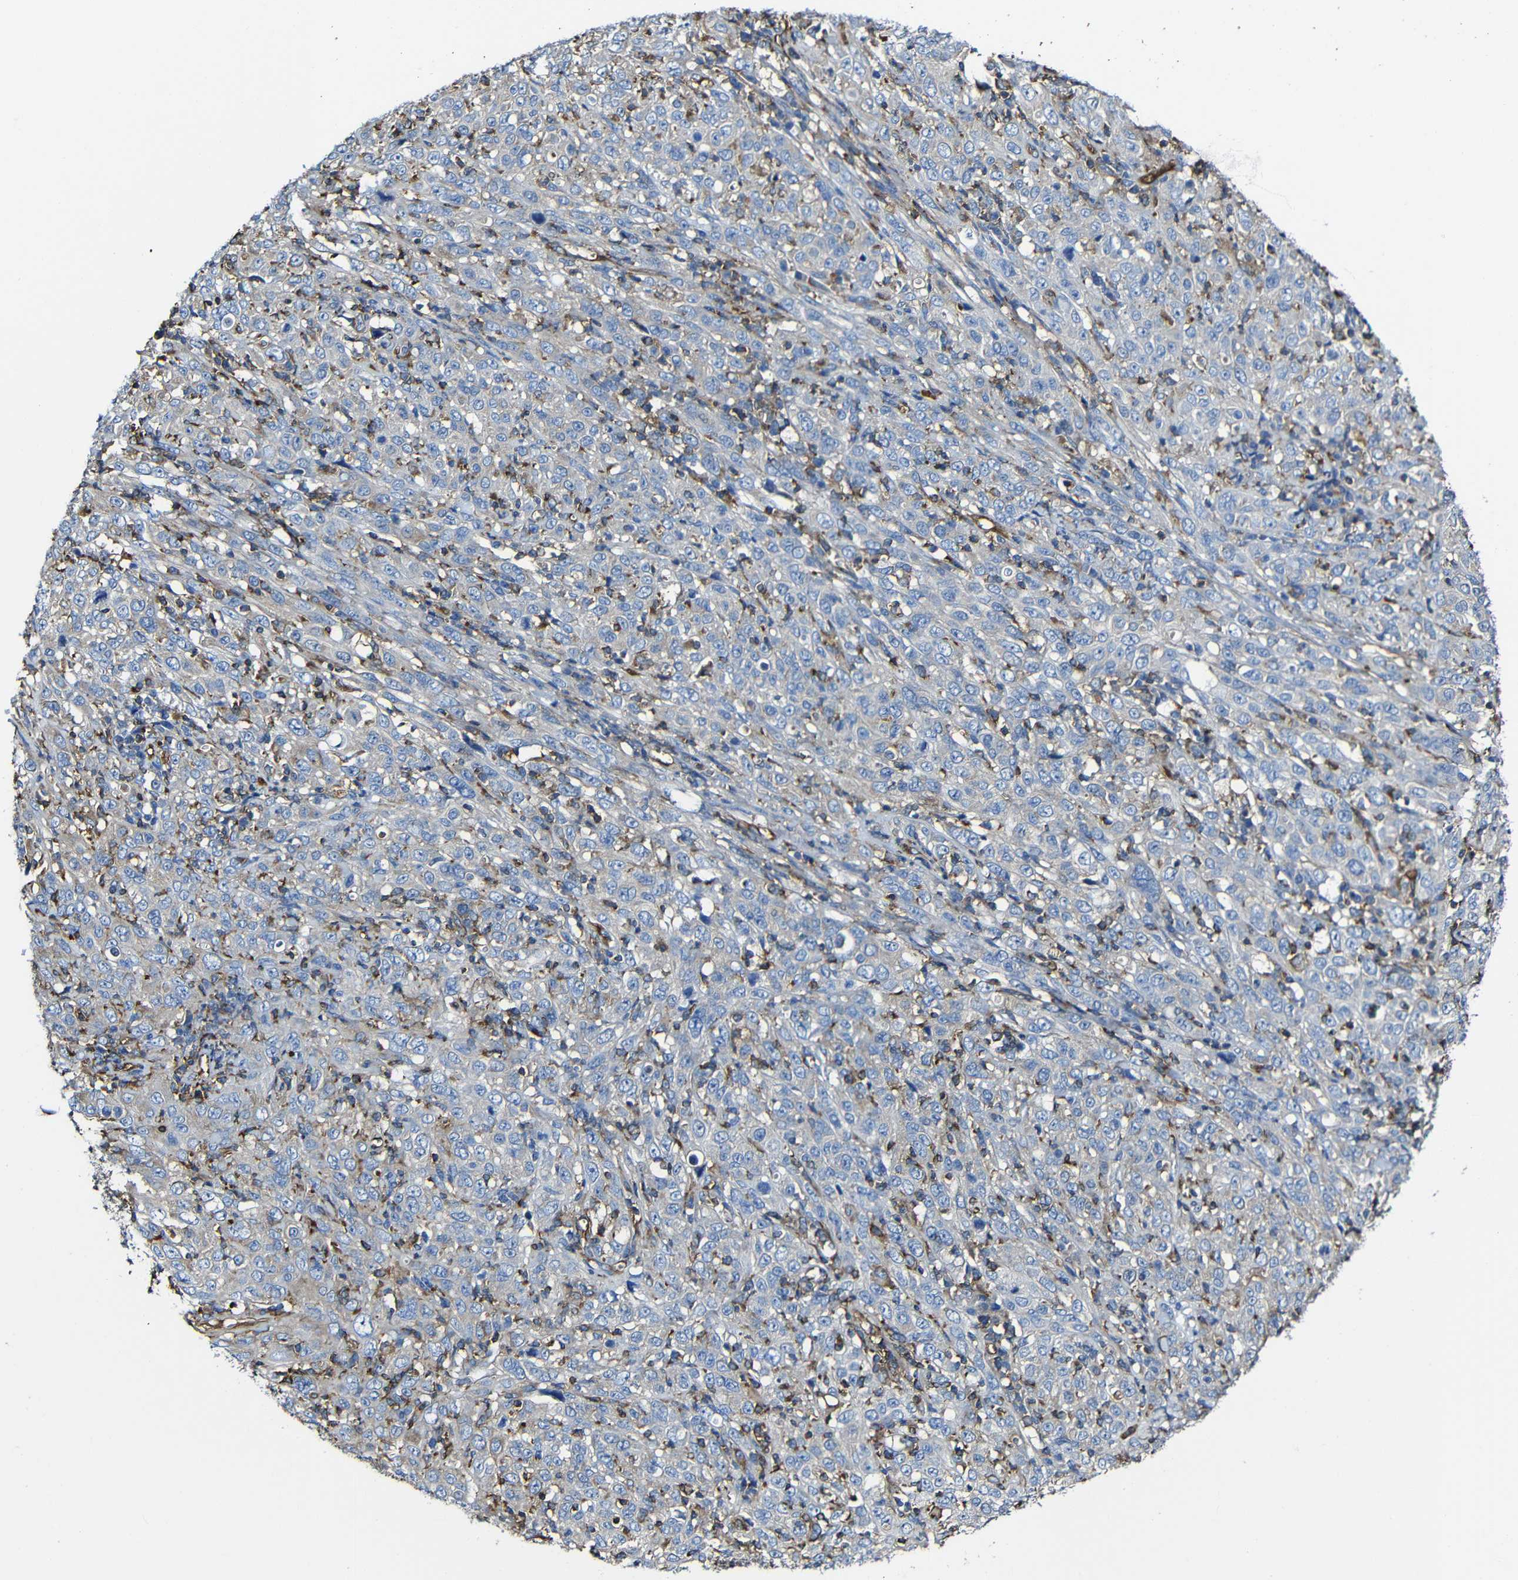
{"staining": {"intensity": "moderate", "quantity": "<25%", "location": "cytoplasmic/membranous"}, "tissue": "cervical cancer", "cell_type": "Tumor cells", "image_type": "cancer", "snomed": [{"axis": "morphology", "description": "Squamous cell carcinoma, NOS"}, {"axis": "topography", "description": "Cervix"}], "caption": "Immunohistochemical staining of cervical squamous cell carcinoma shows low levels of moderate cytoplasmic/membranous expression in approximately <25% of tumor cells.", "gene": "MSN", "patient": {"sex": "female", "age": 46}}